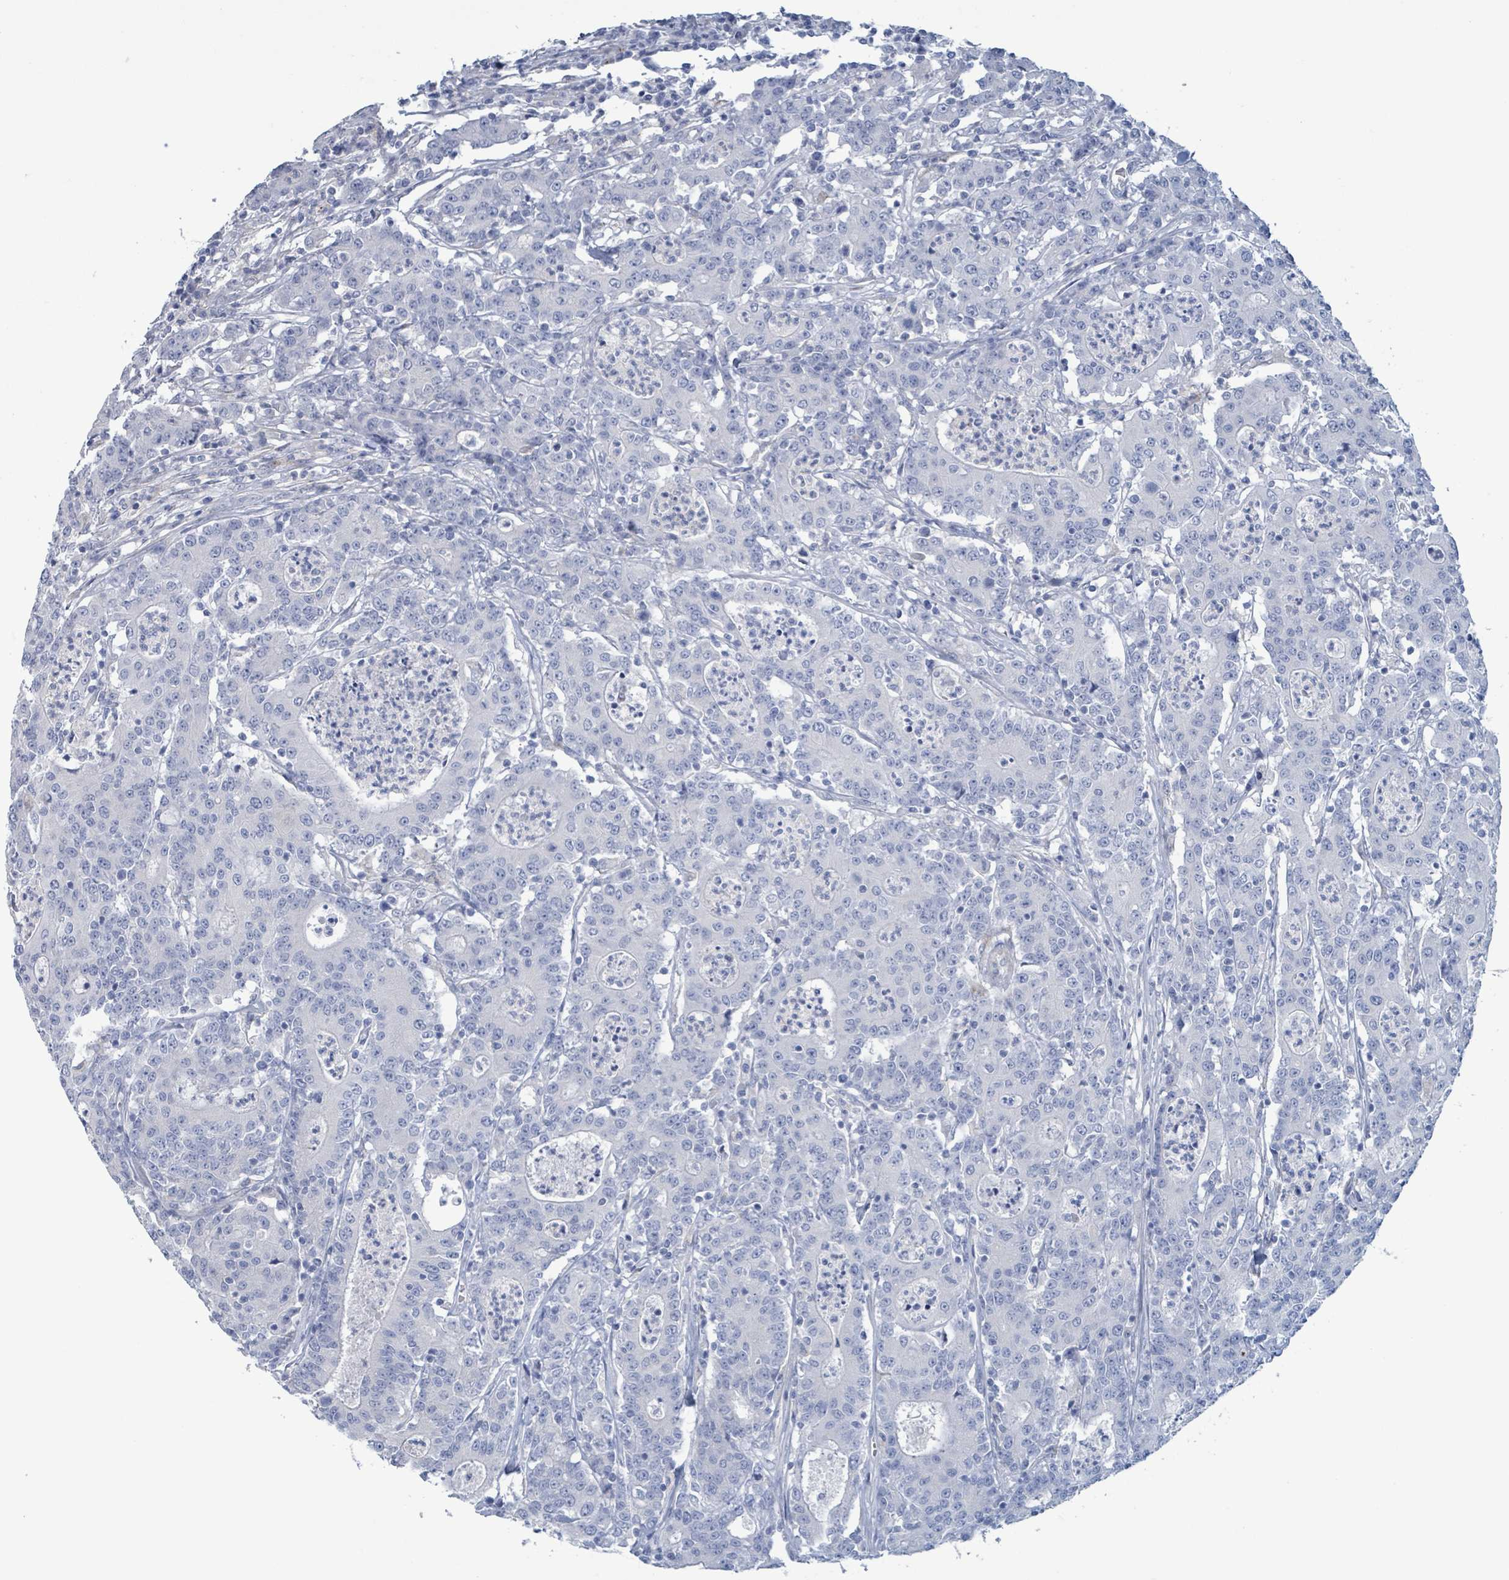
{"staining": {"intensity": "negative", "quantity": "none", "location": "none"}, "tissue": "colorectal cancer", "cell_type": "Tumor cells", "image_type": "cancer", "snomed": [{"axis": "morphology", "description": "Adenocarcinoma, NOS"}, {"axis": "topography", "description": "Colon"}], "caption": "Micrograph shows no significant protein expression in tumor cells of colorectal adenocarcinoma. The staining was performed using DAB (3,3'-diaminobenzidine) to visualize the protein expression in brown, while the nuclei were stained in blue with hematoxylin (Magnification: 20x).", "gene": "PKLR", "patient": {"sex": "male", "age": 83}}